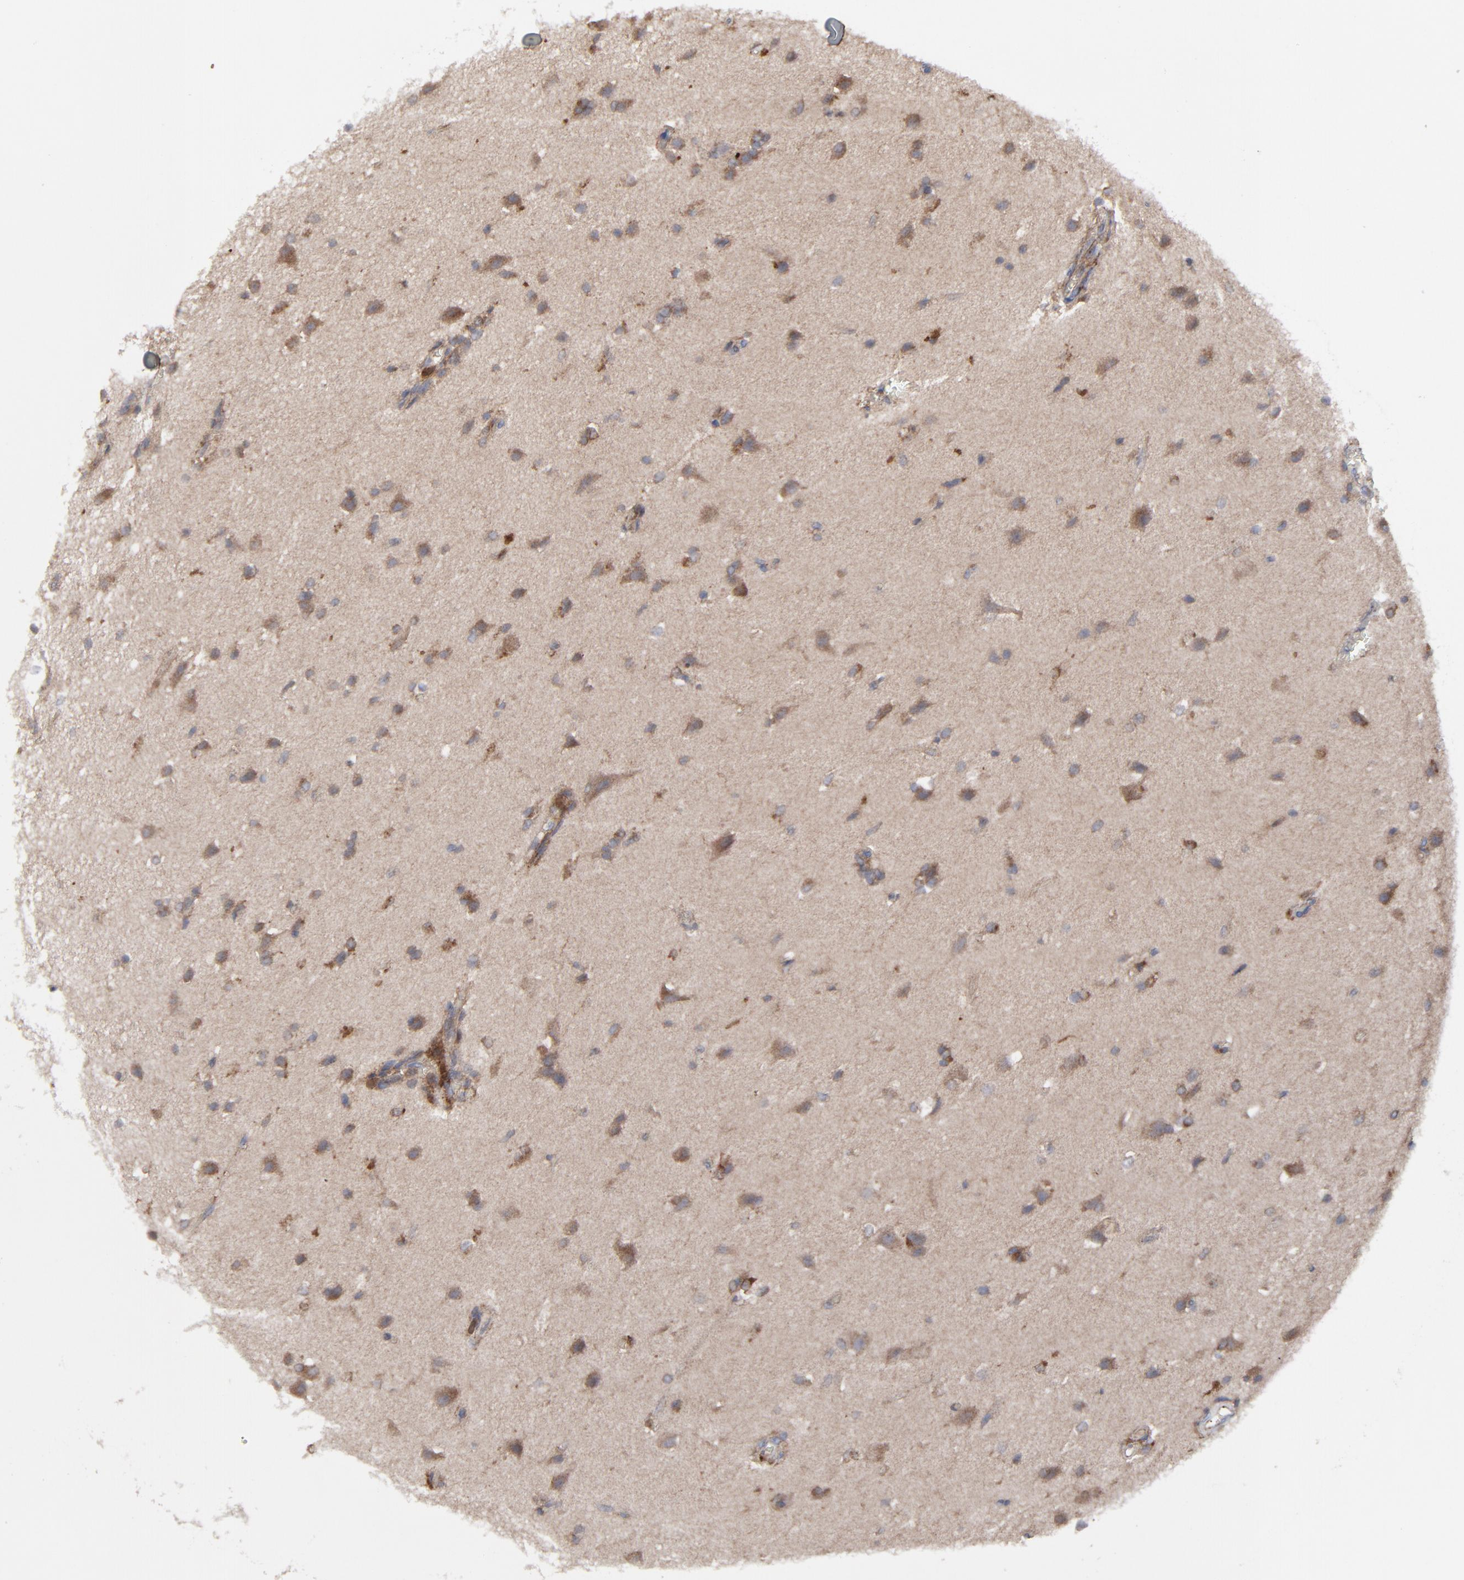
{"staining": {"intensity": "moderate", "quantity": ">75%", "location": "cytoplasmic/membranous"}, "tissue": "glioma", "cell_type": "Tumor cells", "image_type": "cancer", "snomed": [{"axis": "morphology", "description": "Glioma, malignant, High grade"}, {"axis": "topography", "description": "Brain"}], "caption": "Protein staining by immunohistochemistry (IHC) shows moderate cytoplasmic/membranous positivity in about >75% of tumor cells in glioma.", "gene": "RAB9A", "patient": {"sex": "male", "age": 68}}